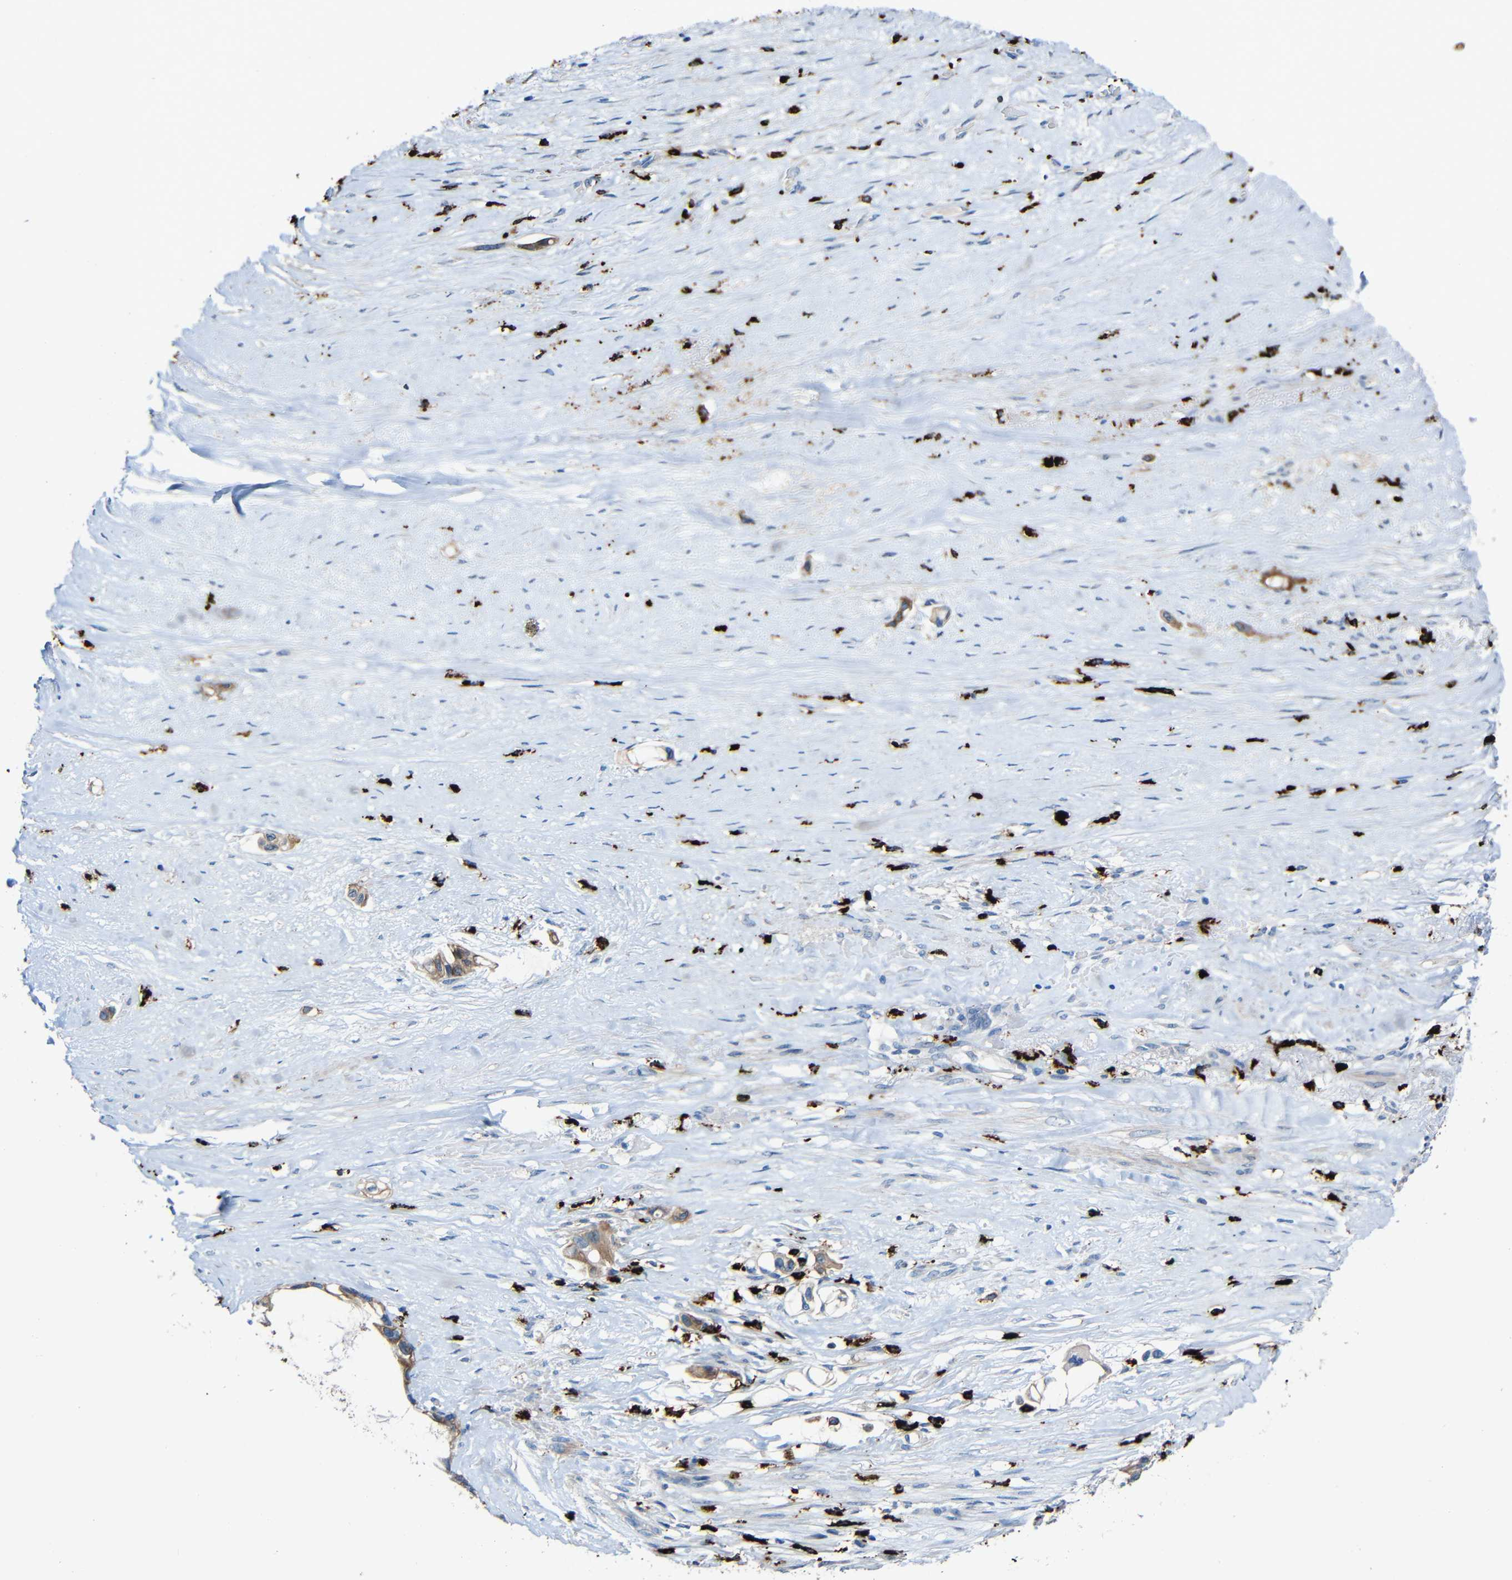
{"staining": {"intensity": "moderate", "quantity": ">75%", "location": "cytoplasmic/membranous"}, "tissue": "liver cancer", "cell_type": "Tumor cells", "image_type": "cancer", "snomed": [{"axis": "morphology", "description": "Cholangiocarcinoma"}, {"axis": "topography", "description": "Liver"}], "caption": "Liver cholangiocarcinoma stained with a brown dye reveals moderate cytoplasmic/membranous positive expression in about >75% of tumor cells.", "gene": "HLA-DMA", "patient": {"sex": "female", "age": 65}}